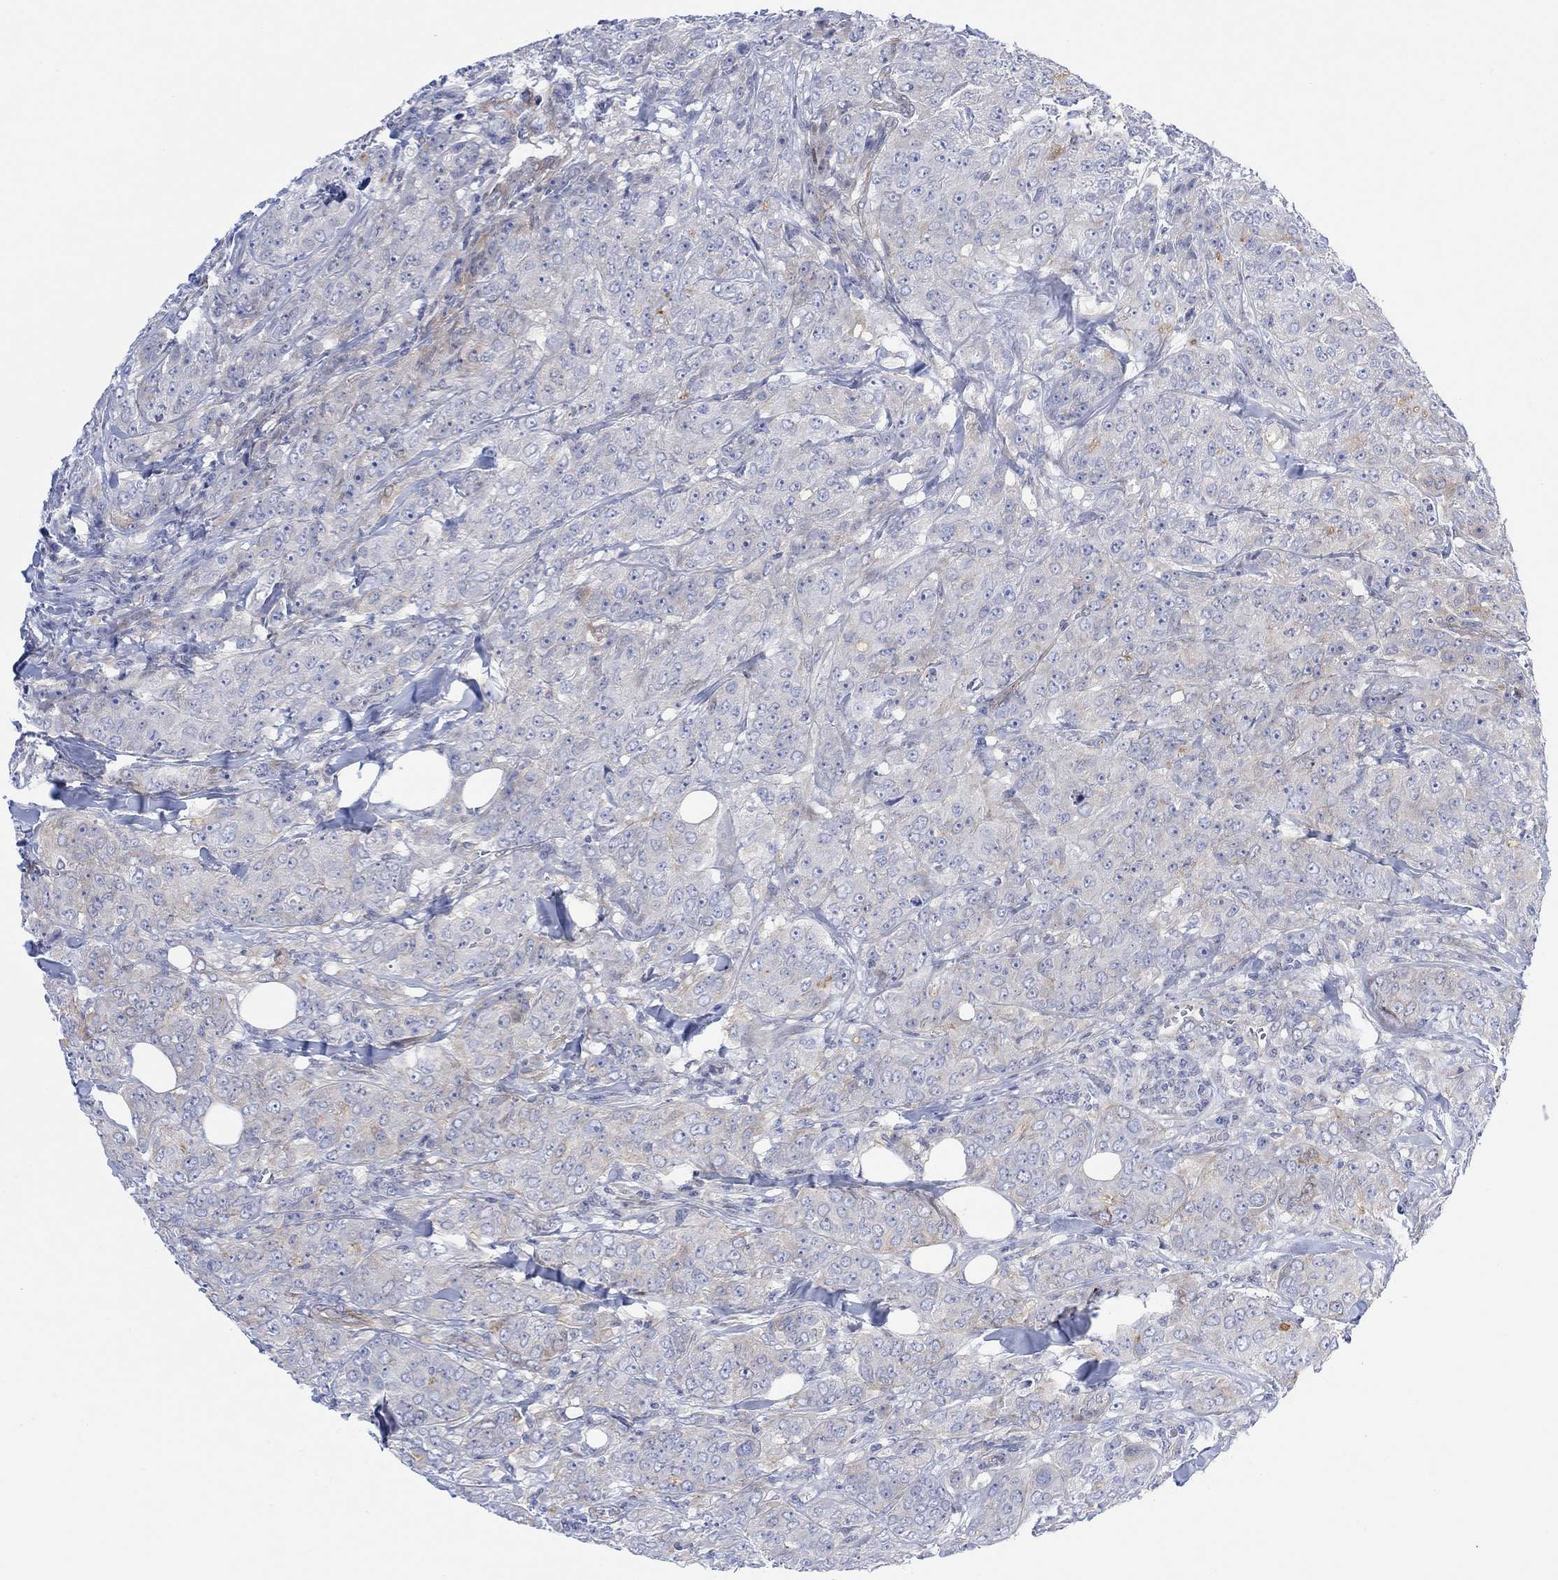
{"staining": {"intensity": "moderate", "quantity": "<25%", "location": "cytoplasmic/membranous"}, "tissue": "breast cancer", "cell_type": "Tumor cells", "image_type": "cancer", "snomed": [{"axis": "morphology", "description": "Duct carcinoma"}, {"axis": "topography", "description": "Breast"}], "caption": "Protein analysis of intraductal carcinoma (breast) tissue demonstrates moderate cytoplasmic/membranous positivity in about <25% of tumor cells.", "gene": "TLDC2", "patient": {"sex": "female", "age": 43}}